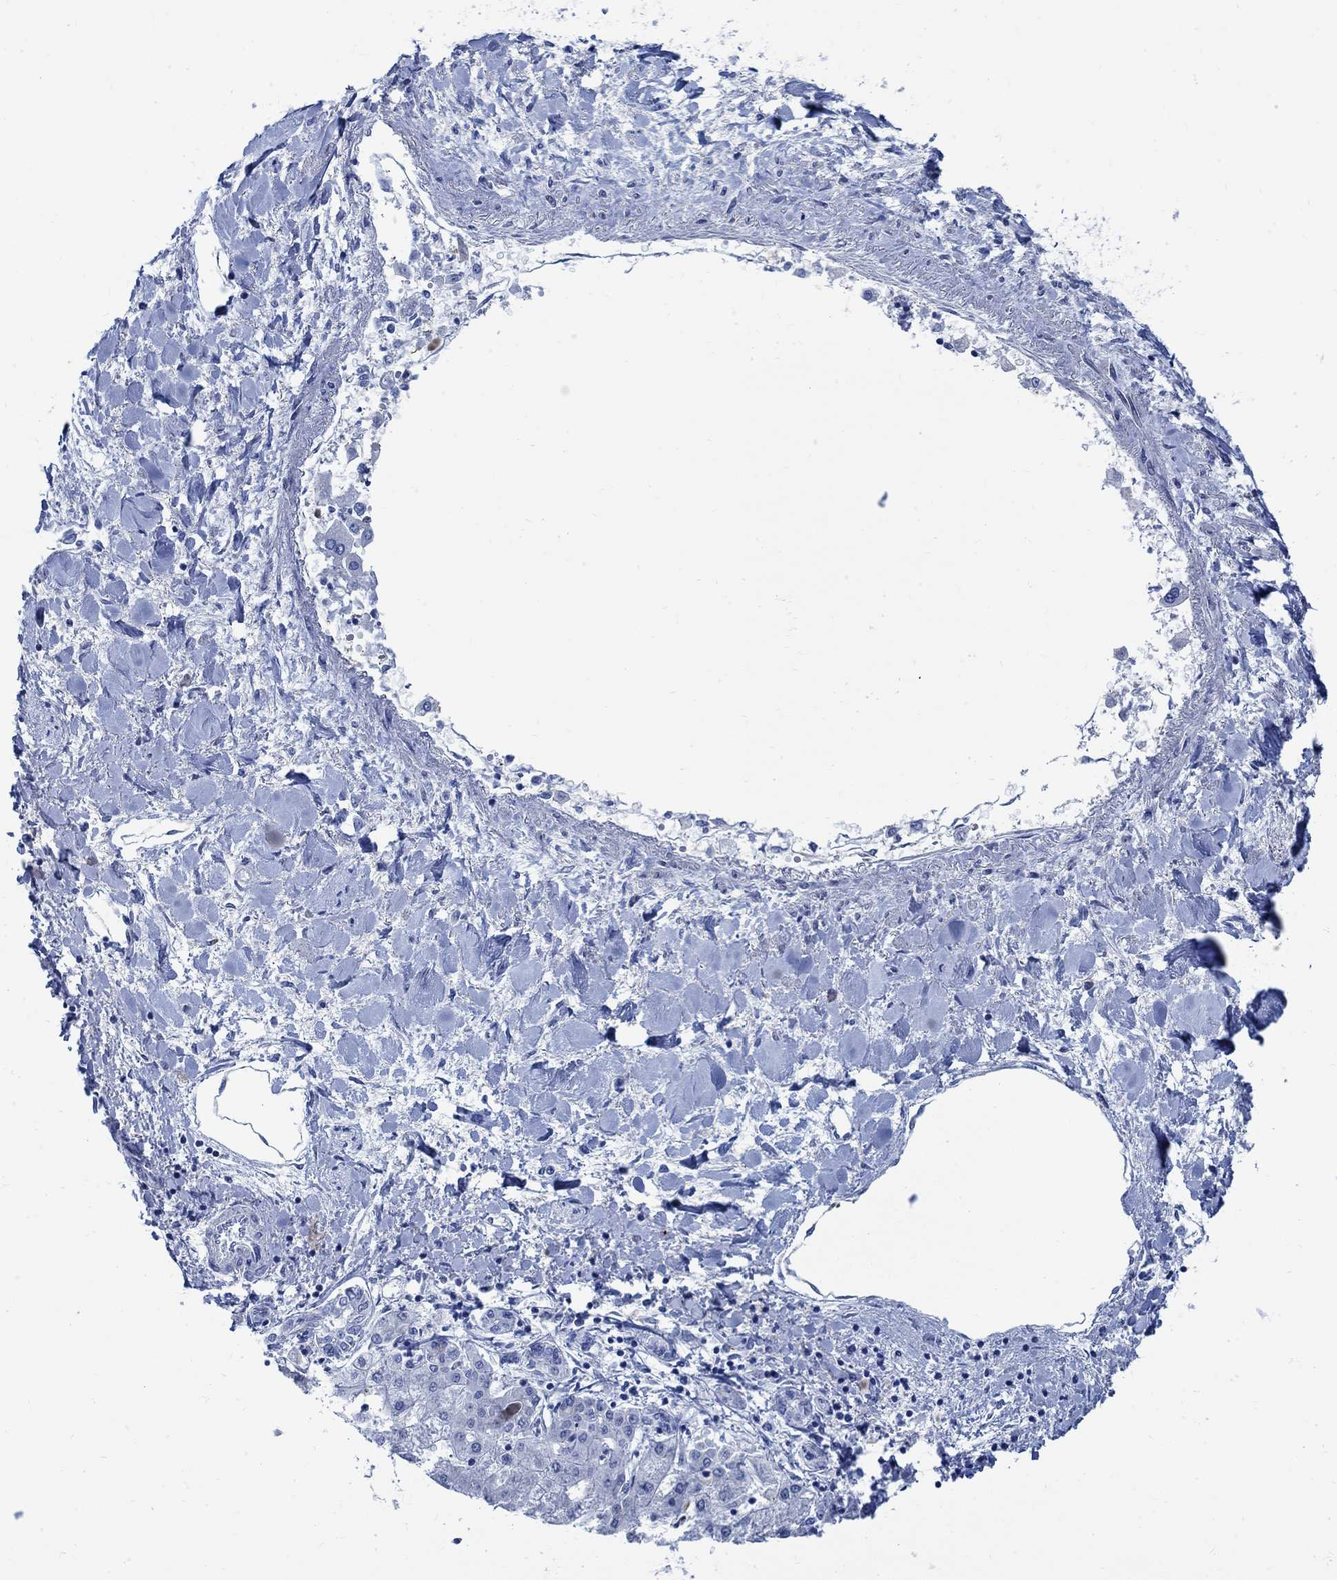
{"staining": {"intensity": "negative", "quantity": "none", "location": "none"}, "tissue": "liver cancer", "cell_type": "Tumor cells", "image_type": "cancer", "snomed": [{"axis": "morphology", "description": "Cholangiocarcinoma"}, {"axis": "topography", "description": "Liver"}], "caption": "Immunohistochemistry of human cholangiocarcinoma (liver) reveals no staining in tumor cells.", "gene": "CAMK2N1", "patient": {"sex": "female", "age": 64}}